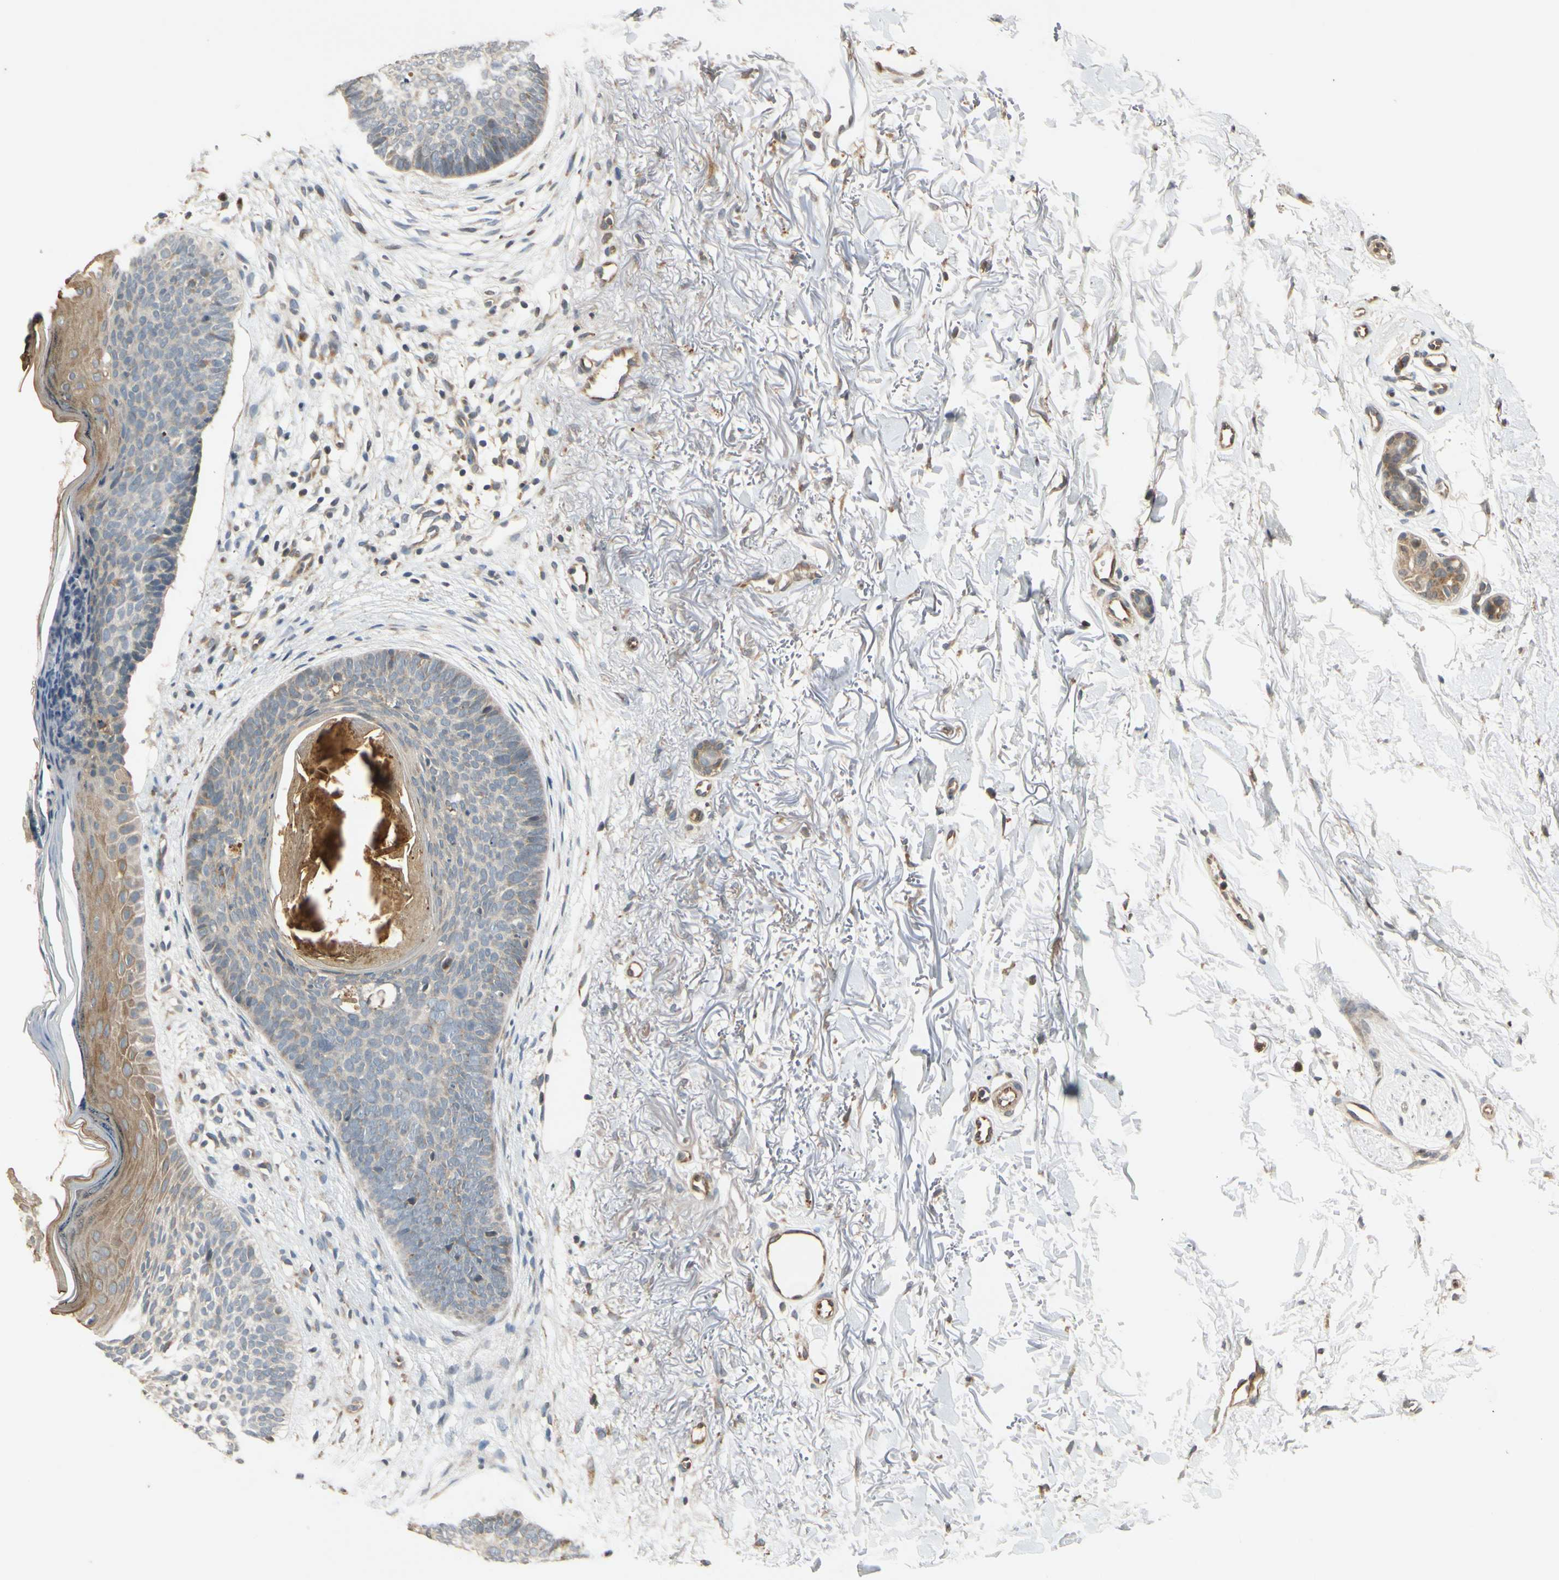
{"staining": {"intensity": "weak", "quantity": ">75%", "location": "cytoplasmic/membranous"}, "tissue": "skin cancer", "cell_type": "Tumor cells", "image_type": "cancer", "snomed": [{"axis": "morphology", "description": "Basal cell carcinoma"}, {"axis": "topography", "description": "Skin"}], "caption": "Human skin cancer stained with a protein marker shows weak staining in tumor cells.", "gene": "ATP2C1", "patient": {"sex": "female", "age": 70}}